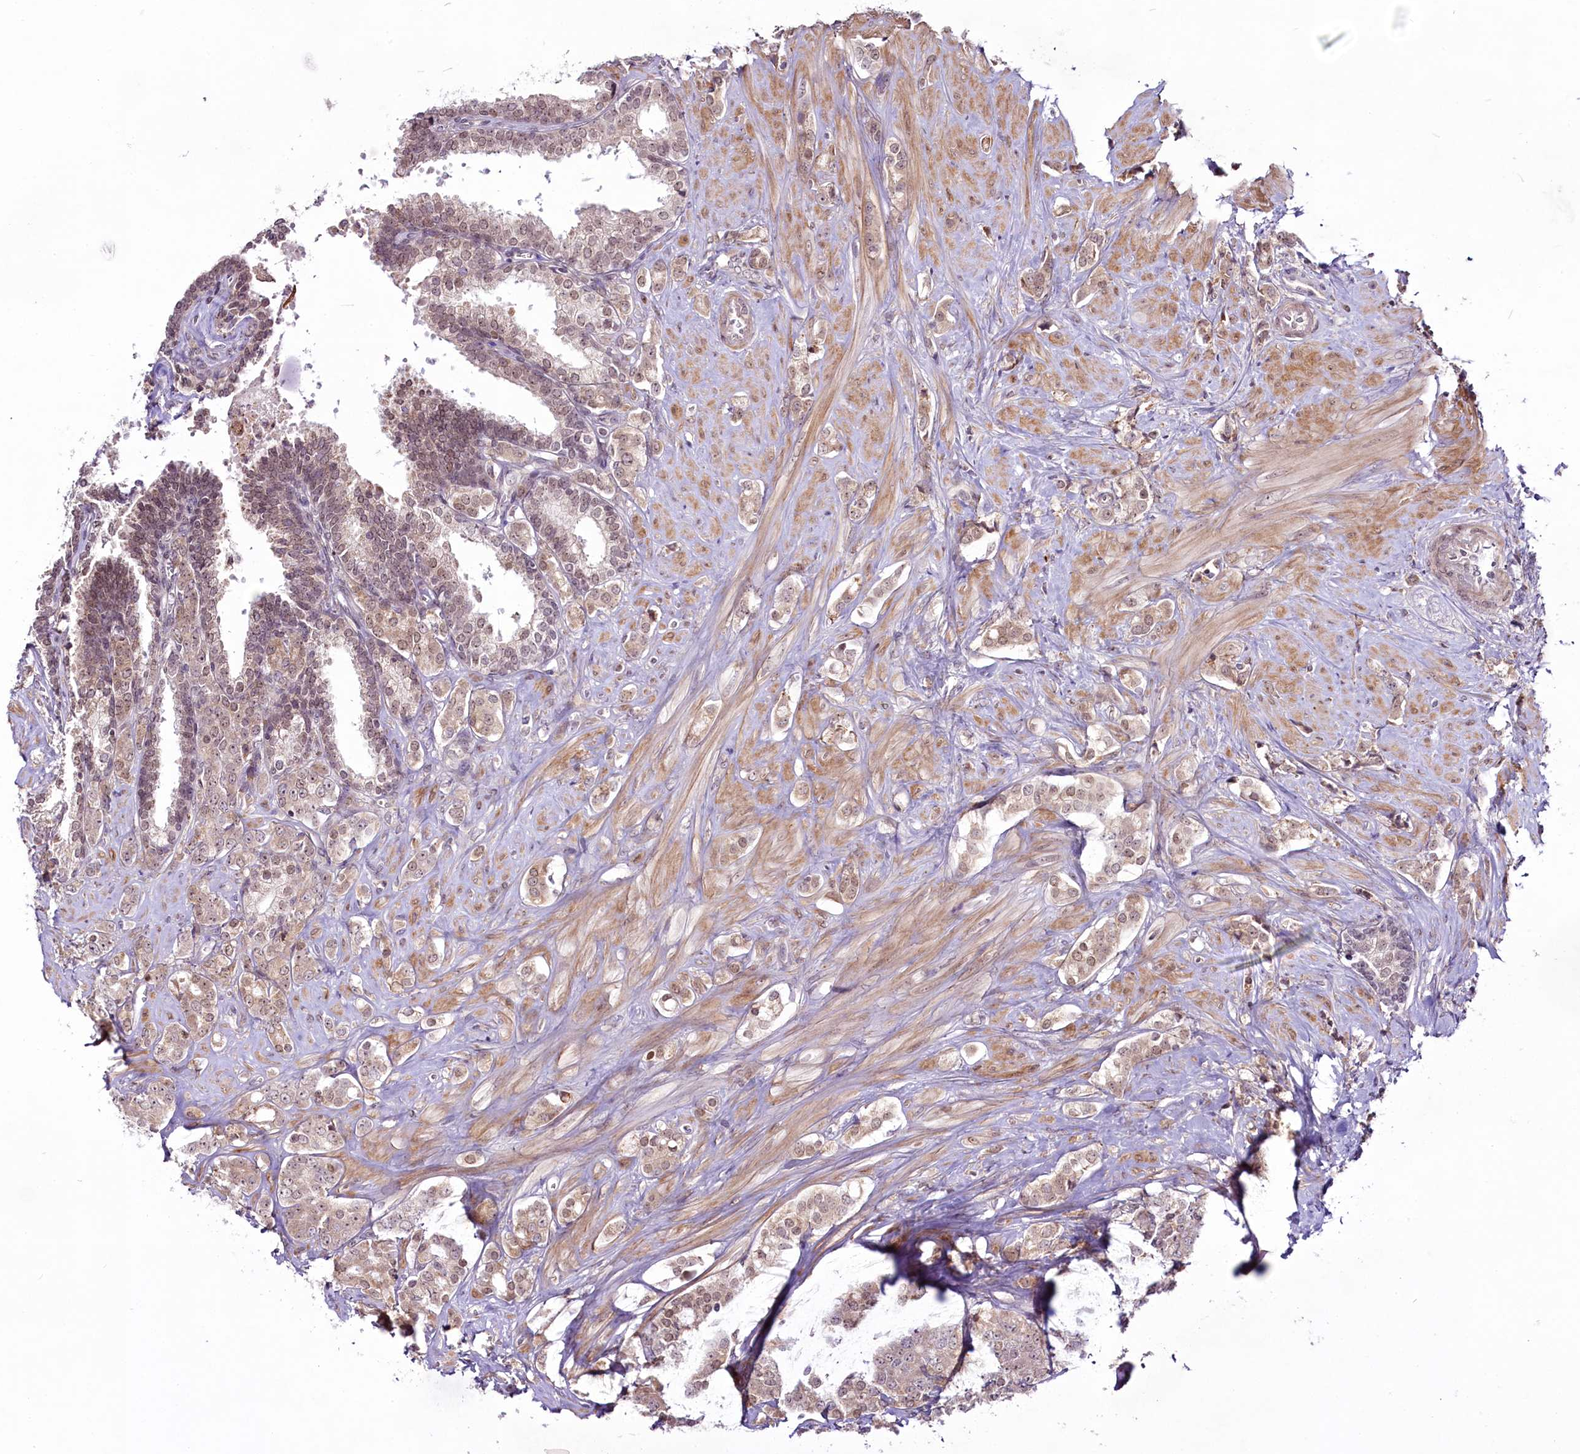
{"staining": {"intensity": "weak", "quantity": ">75%", "location": "cytoplasmic/membranous,nuclear"}, "tissue": "prostate cancer", "cell_type": "Tumor cells", "image_type": "cancer", "snomed": [{"axis": "morphology", "description": "Adenocarcinoma, High grade"}, {"axis": "topography", "description": "Prostate"}], "caption": "This image shows IHC staining of human prostate cancer, with low weak cytoplasmic/membranous and nuclear expression in approximately >75% of tumor cells.", "gene": "RSBN1", "patient": {"sex": "male", "age": 62}}